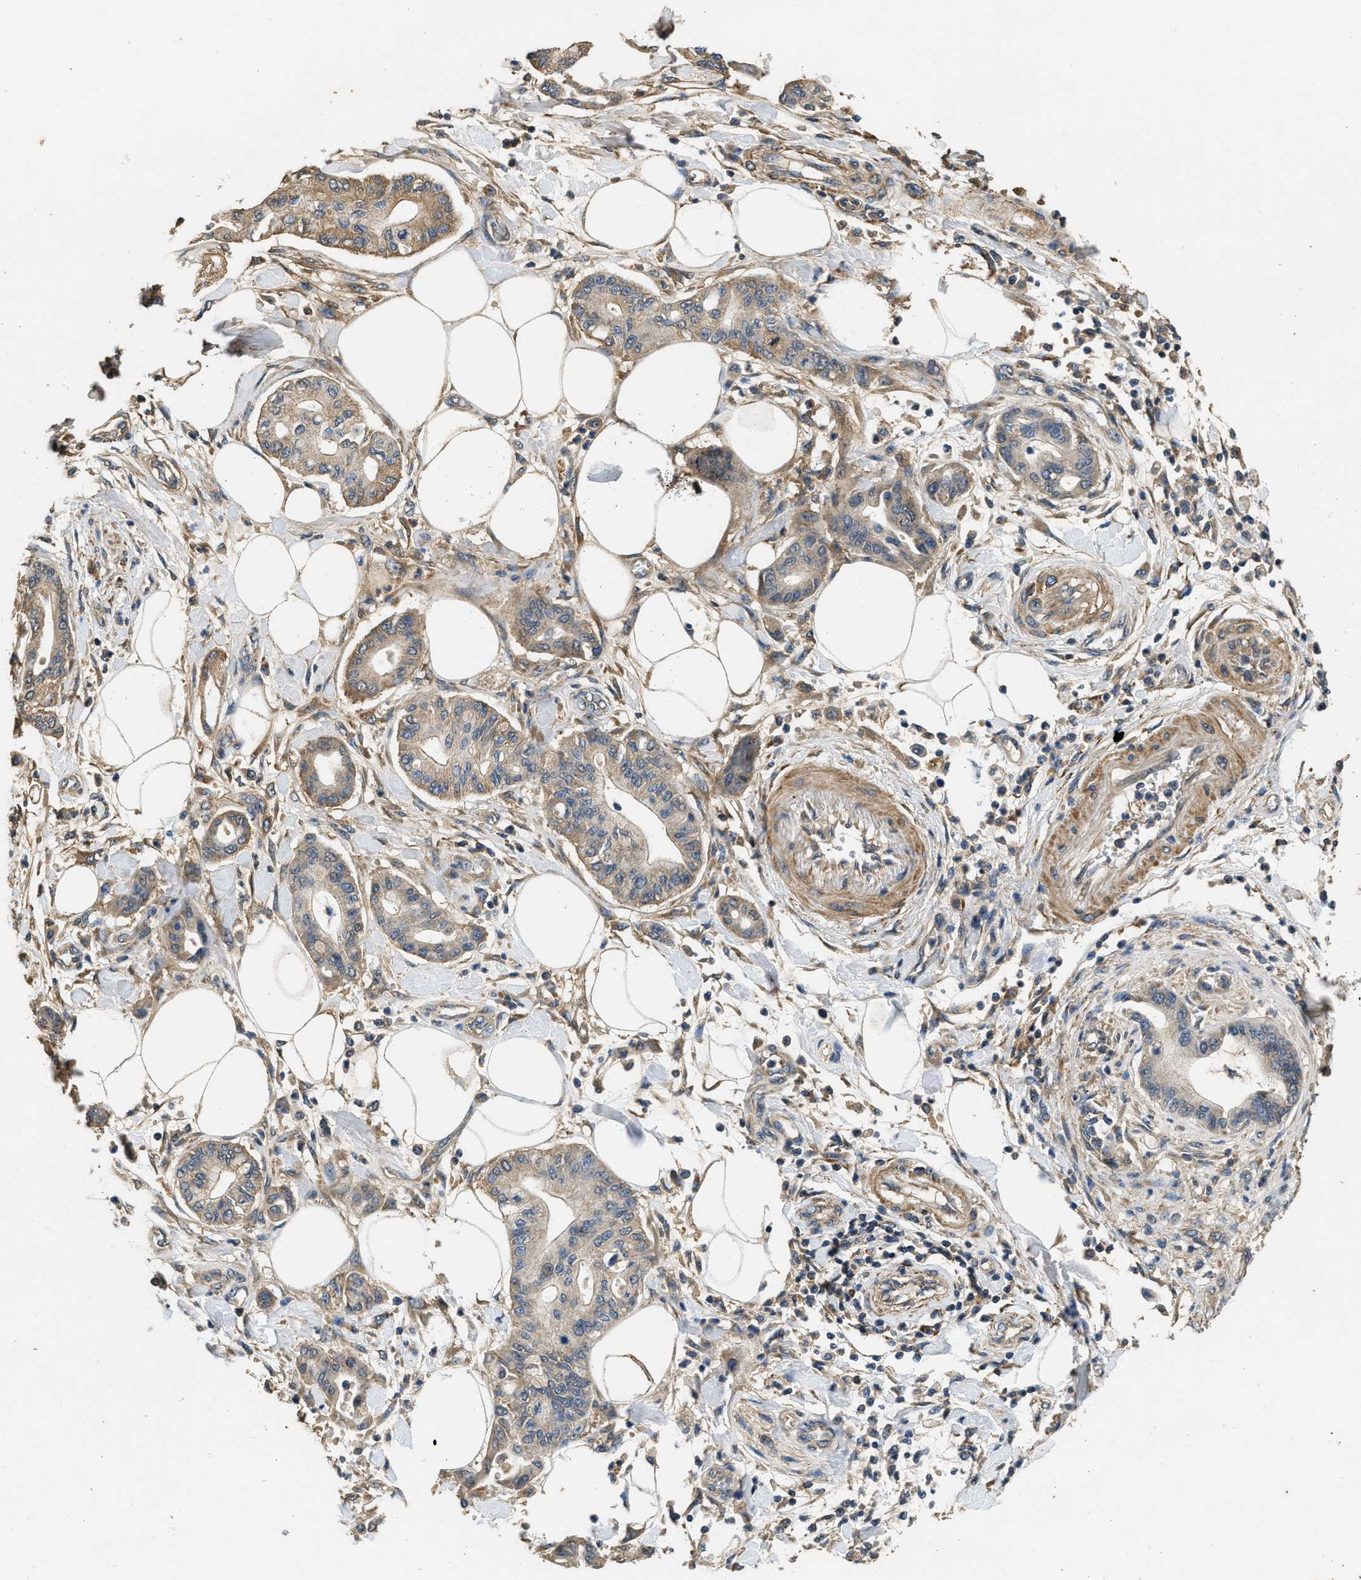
{"staining": {"intensity": "moderate", "quantity": ">75%", "location": "cytoplasmic/membranous"}, "tissue": "pancreatic cancer", "cell_type": "Tumor cells", "image_type": "cancer", "snomed": [{"axis": "morphology", "description": "Adenocarcinoma, NOS"}, {"axis": "morphology", "description": "Adenocarcinoma, metastatic, NOS"}, {"axis": "topography", "description": "Lymph node"}, {"axis": "topography", "description": "Pancreas"}, {"axis": "topography", "description": "Duodenum"}], "caption": "Immunohistochemical staining of human adenocarcinoma (pancreatic) shows medium levels of moderate cytoplasmic/membranous protein expression in approximately >75% of tumor cells.", "gene": "THBS2", "patient": {"sex": "female", "age": 64}}